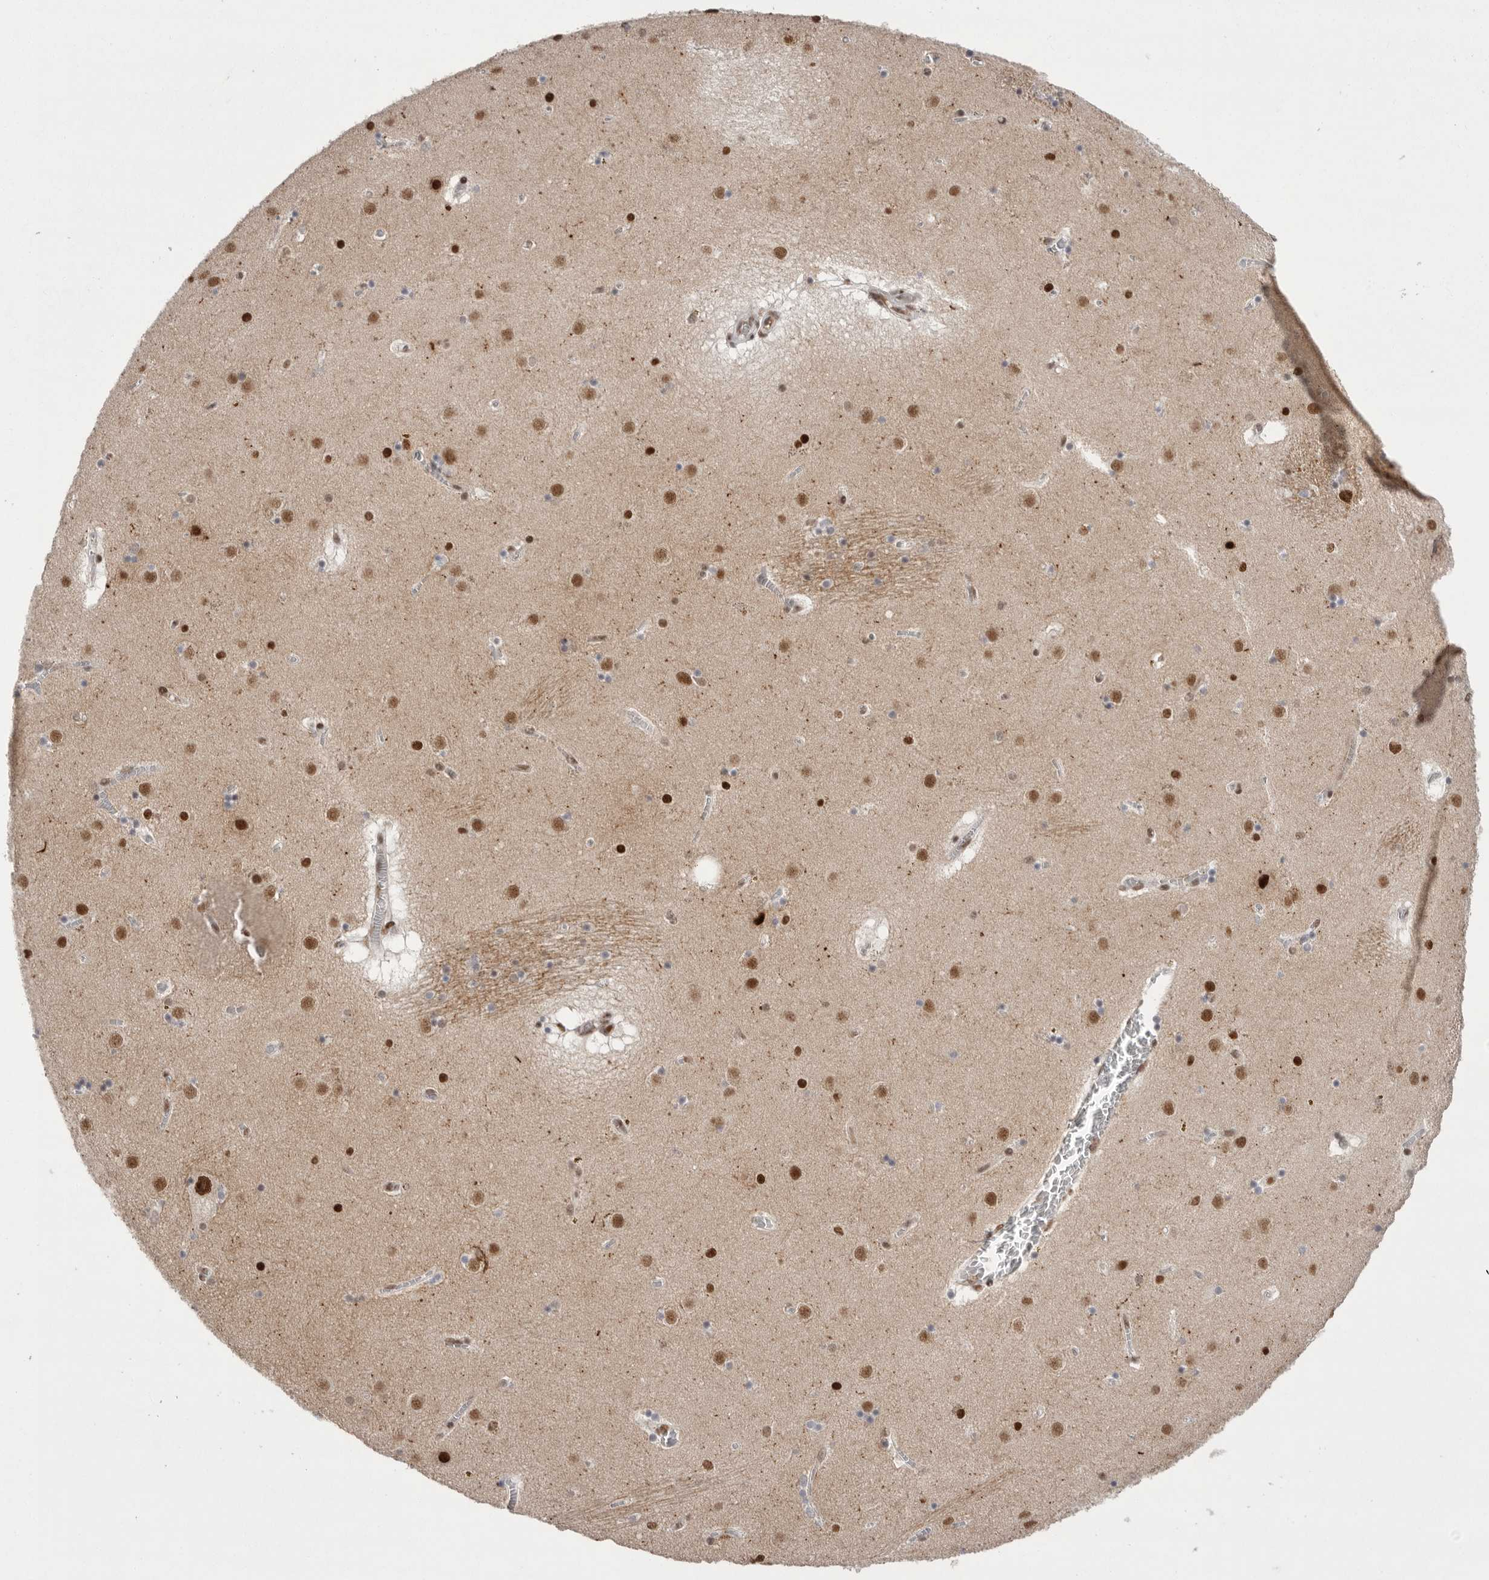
{"staining": {"intensity": "strong", "quantity": "<25%", "location": "nuclear"}, "tissue": "caudate", "cell_type": "Glial cells", "image_type": "normal", "snomed": [{"axis": "morphology", "description": "Normal tissue, NOS"}, {"axis": "topography", "description": "Lateral ventricle wall"}], "caption": "Glial cells display medium levels of strong nuclear expression in about <25% of cells in benign caudate. (DAB IHC, brown staining for protein, blue staining for nuclei).", "gene": "POU5F1", "patient": {"sex": "male", "age": 70}}